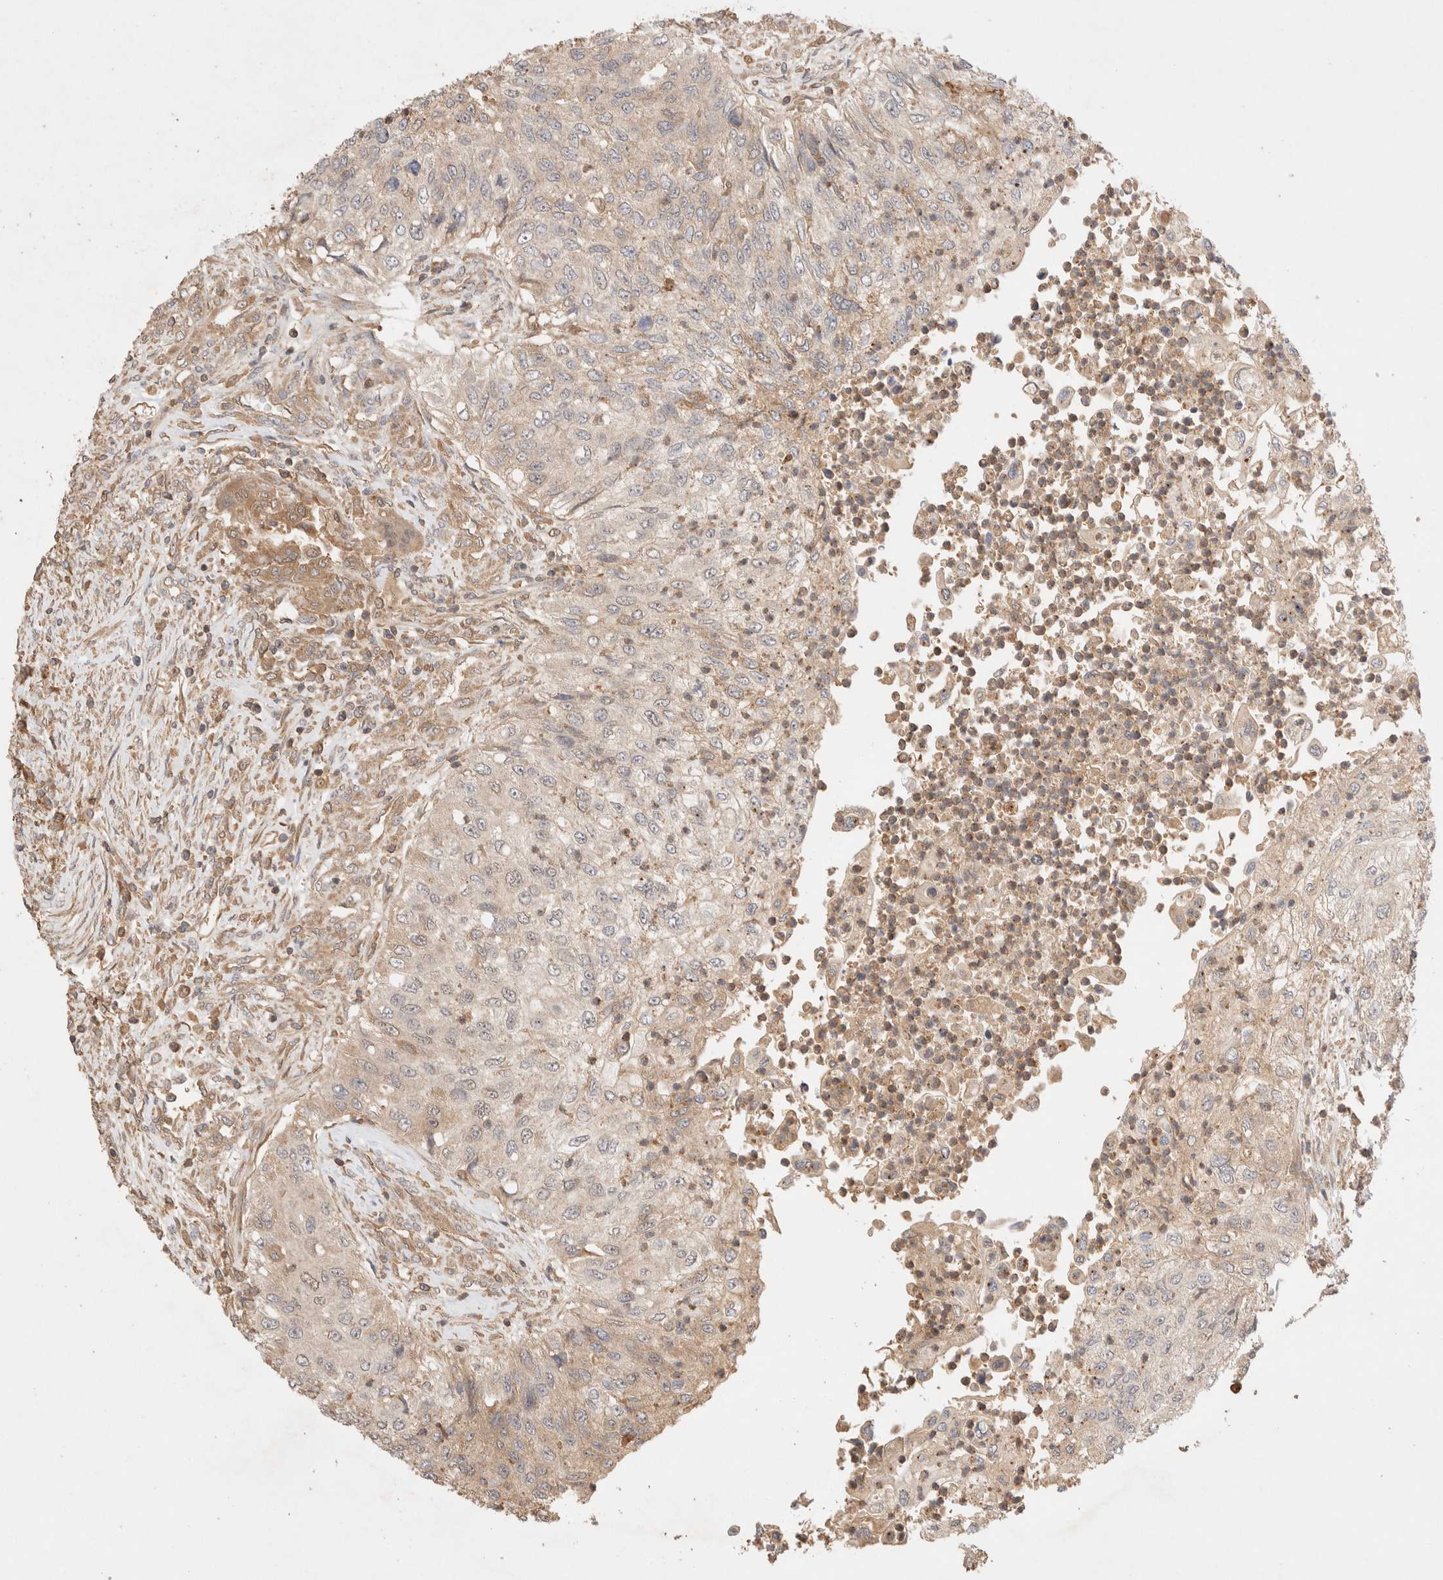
{"staining": {"intensity": "weak", "quantity": "25%-75%", "location": "cytoplasmic/membranous"}, "tissue": "urothelial cancer", "cell_type": "Tumor cells", "image_type": "cancer", "snomed": [{"axis": "morphology", "description": "Urothelial carcinoma, High grade"}, {"axis": "topography", "description": "Urinary bladder"}], "caption": "High-power microscopy captured an IHC photomicrograph of urothelial cancer, revealing weak cytoplasmic/membranous staining in approximately 25%-75% of tumor cells.", "gene": "CARNMT1", "patient": {"sex": "female", "age": 60}}